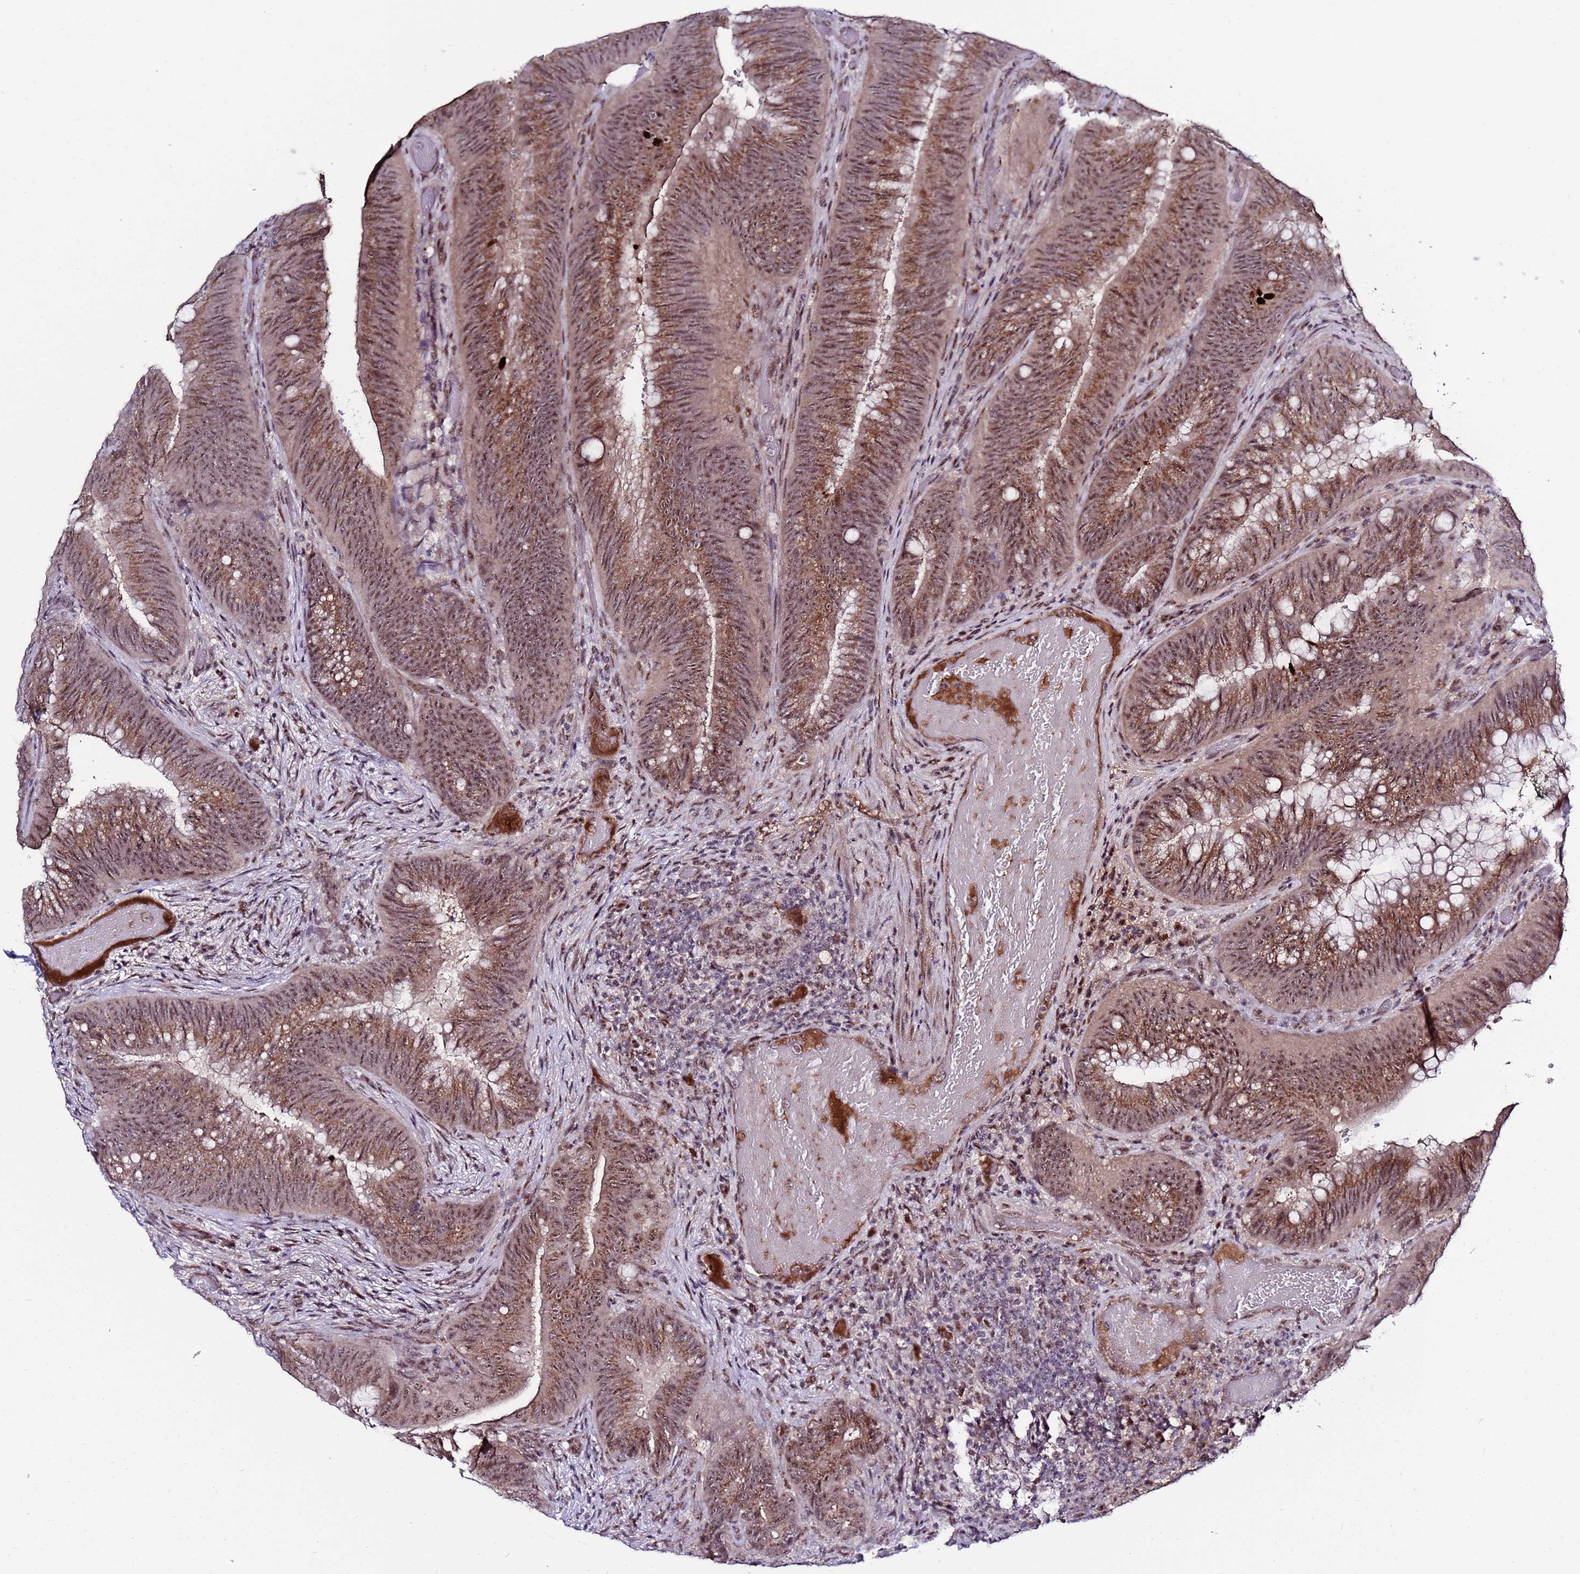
{"staining": {"intensity": "moderate", "quantity": ">75%", "location": "cytoplasmic/membranous,nuclear"}, "tissue": "colorectal cancer", "cell_type": "Tumor cells", "image_type": "cancer", "snomed": [{"axis": "morphology", "description": "Adenocarcinoma, NOS"}, {"axis": "topography", "description": "Colon"}], "caption": "A brown stain labels moderate cytoplasmic/membranous and nuclear positivity of a protein in human colorectal cancer tumor cells.", "gene": "C19orf47", "patient": {"sex": "female", "age": 43}}